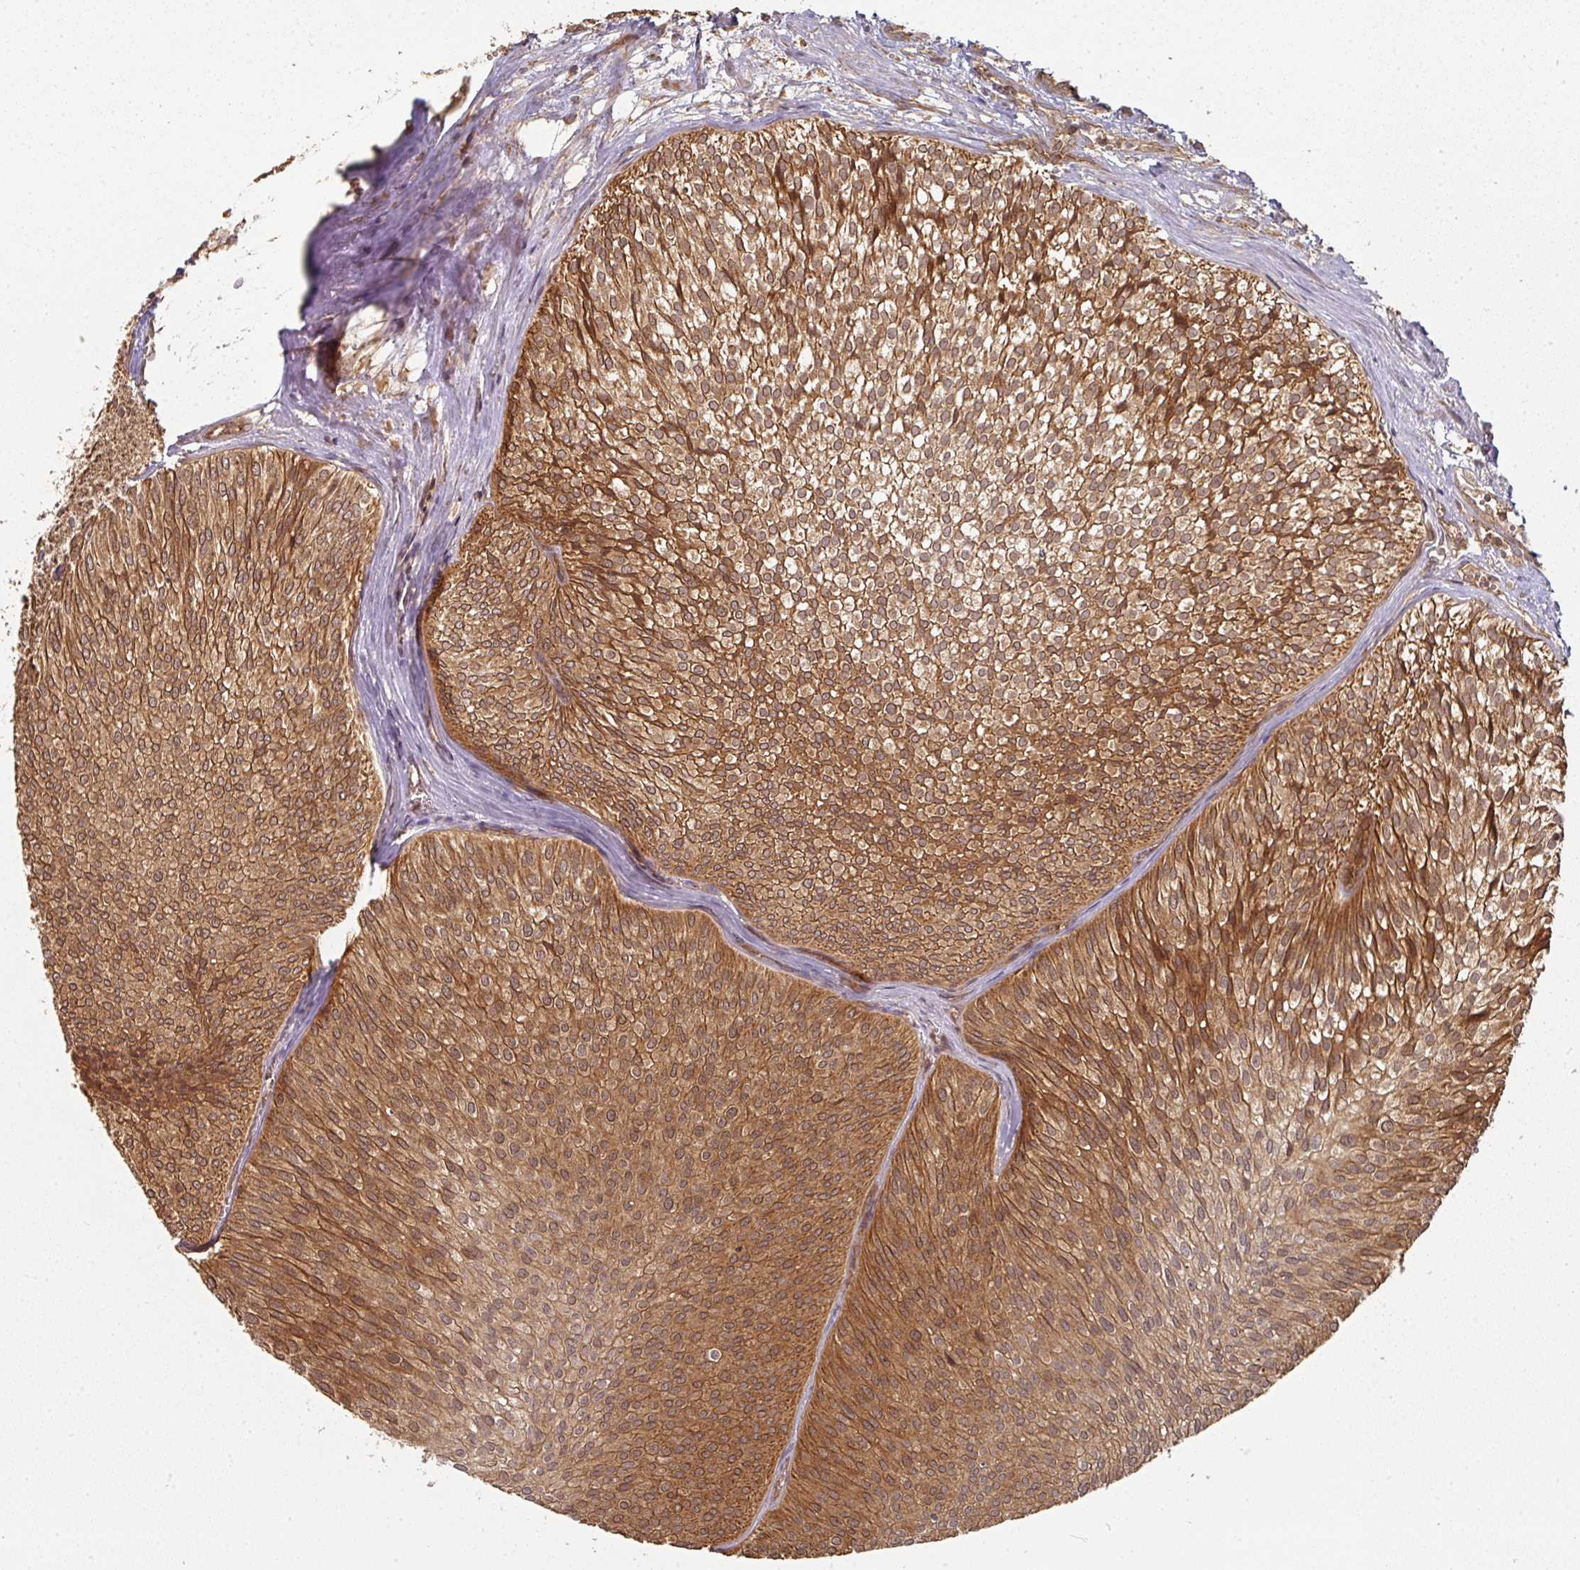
{"staining": {"intensity": "moderate", "quantity": ">75%", "location": "cytoplasmic/membranous"}, "tissue": "urothelial cancer", "cell_type": "Tumor cells", "image_type": "cancer", "snomed": [{"axis": "morphology", "description": "Urothelial carcinoma, Low grade"}, {"axis": "topography", "description": "Urinary bladder"}], "caption": "Urothelial cancer stained with a brown dye displays moderate cytoplasmic/membranous positive staining in approximately >75% of tumor cells.", "gene": "EIF4EBP2", "patient": {"sex": "male", "age": 91}}